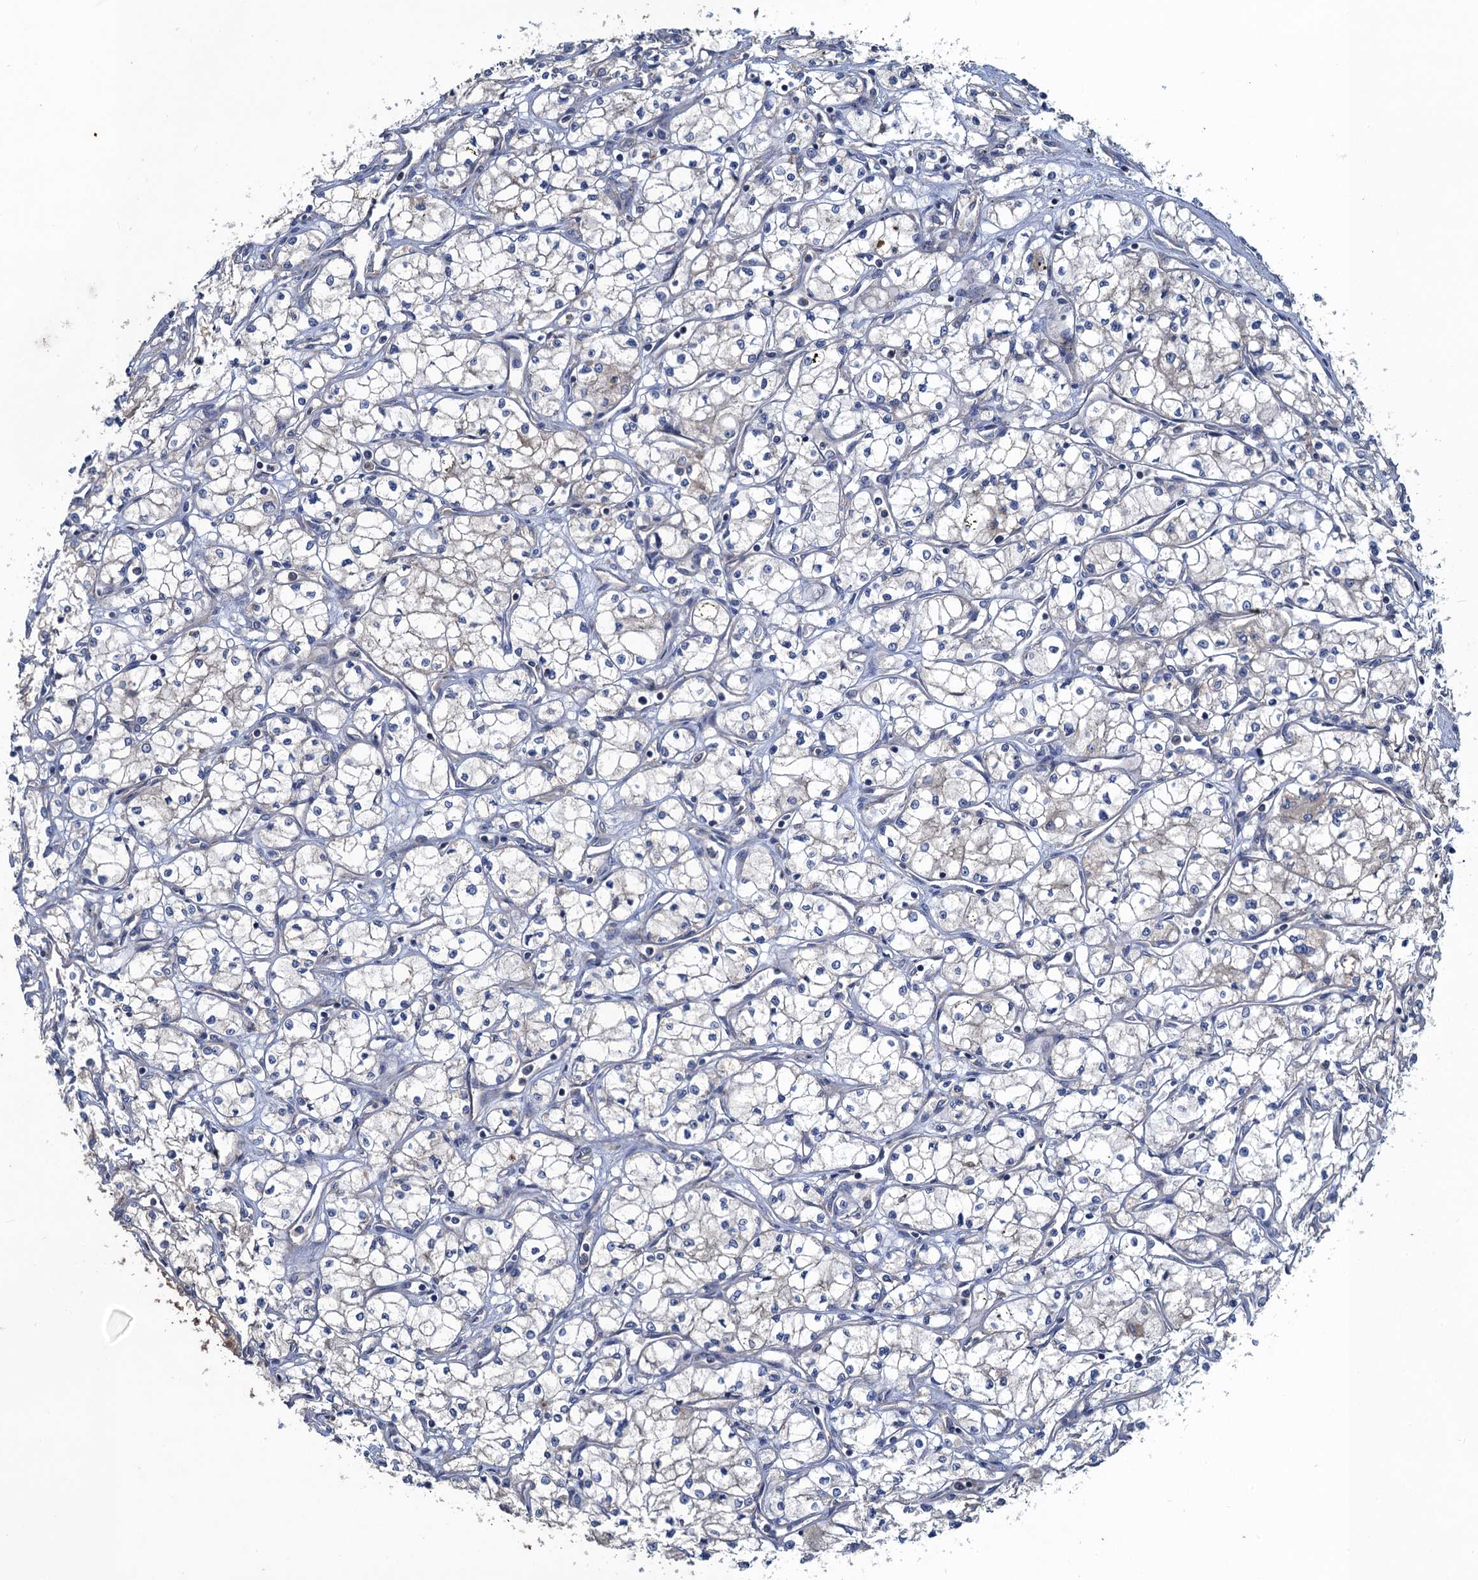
{"staining": {"intensity": "negative", "quantity": "none", "location": "none"}, "tissue": "renal cancer", "cell_type": "Tumor cells", "image_type": "cancer", "snomed": [{"axis": "morphology", "description": "Adenocarcinoma, NOS"}, {"axis": "topography", "description": "Kidney"}], "caption": "Histopathology image shows no protein expression in tumor cells of renal cancer (adenocarcinoma) tissue.", "gene": "SNAP29", "patient": {"sex": "male", "age": 59}}